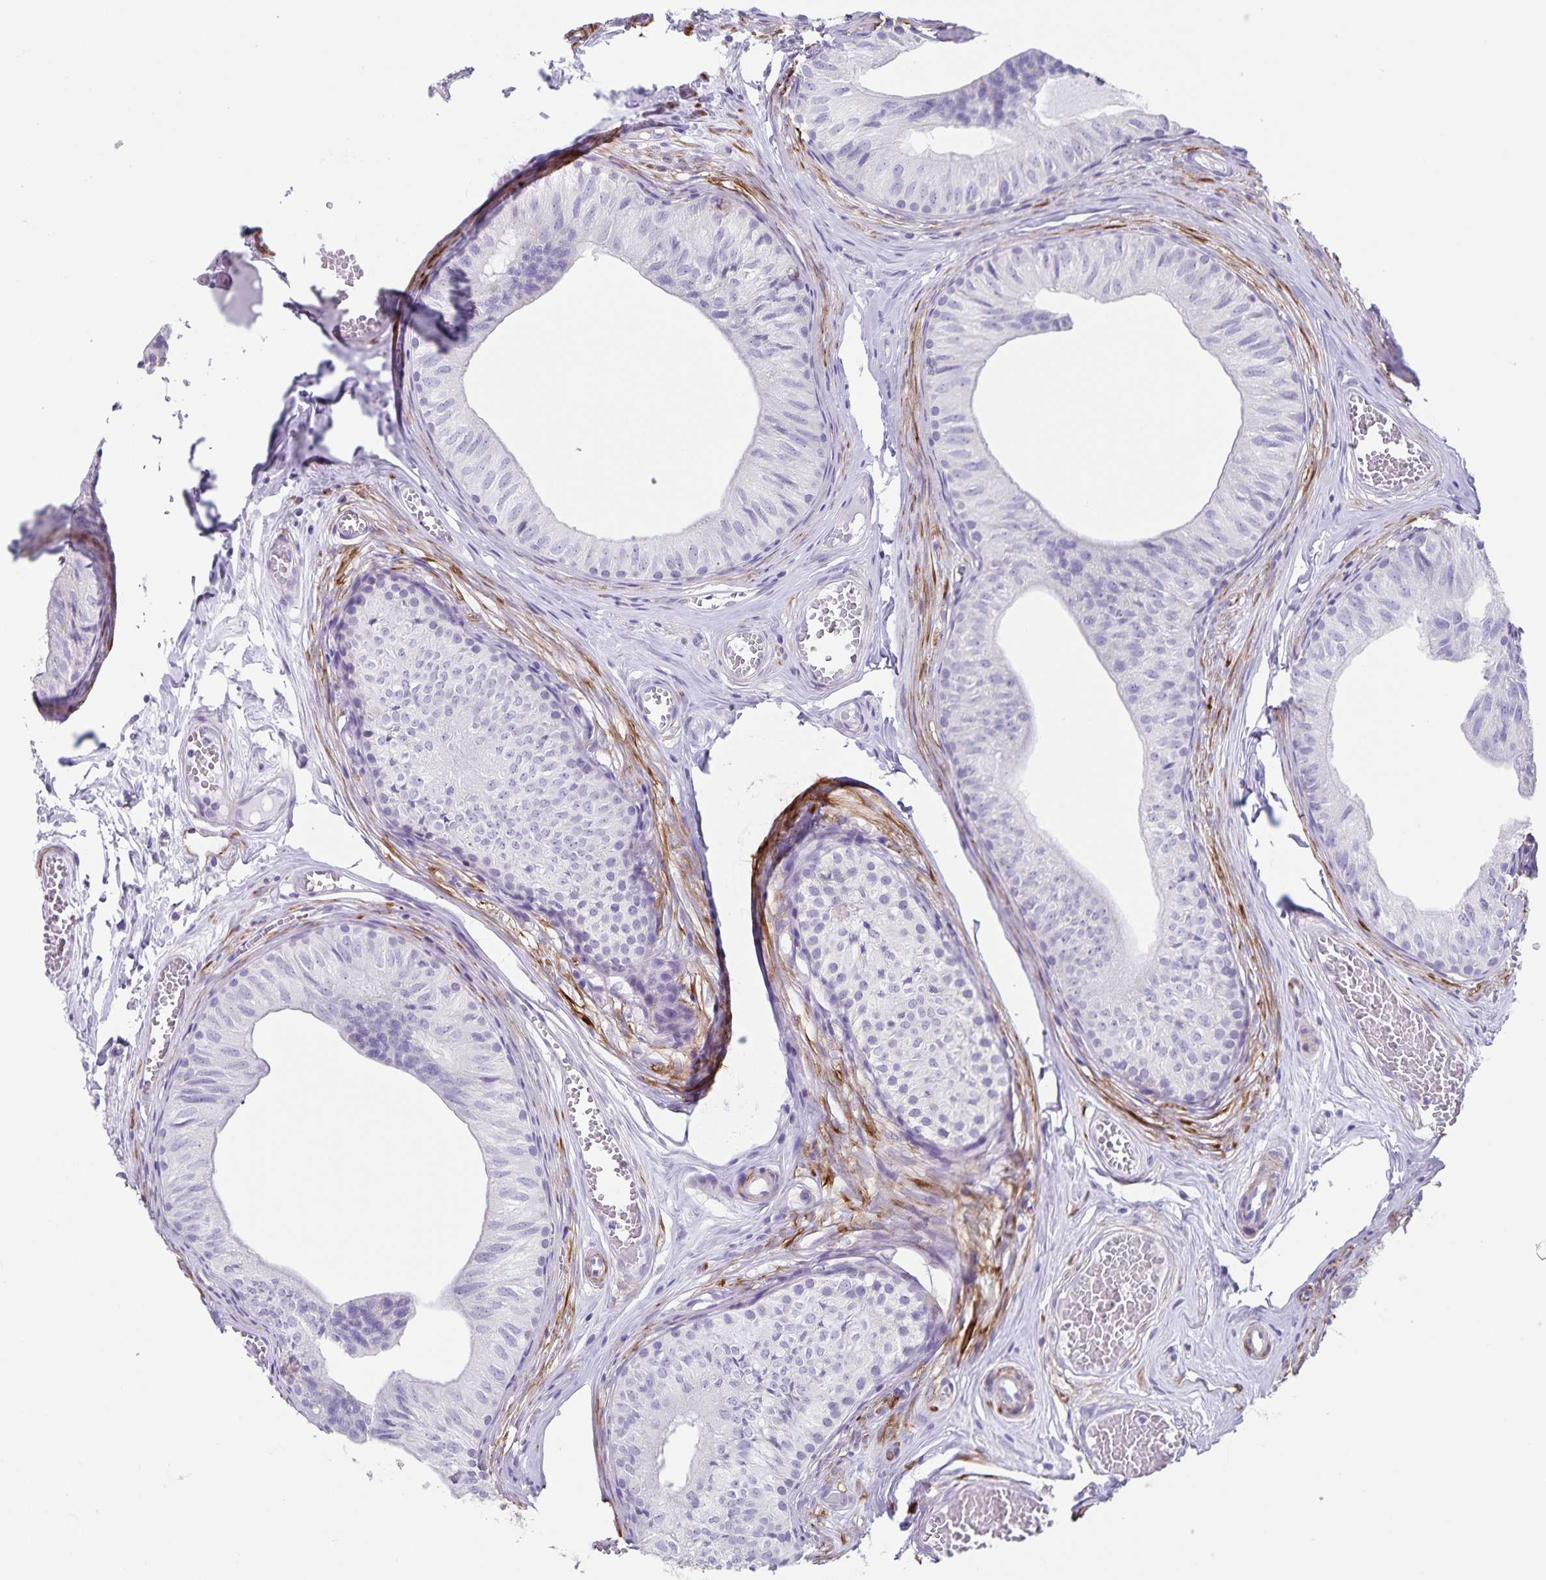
{"staining": {"intensity": "negative", "quantity": "none", "location": "none"}, "tissue": "epididymis", "cell_type": "Glandular cells", "image_type": "normal", "snomed": [{"axis": "morphology", "description": "Normal tissue, NOS"}, {"axis": "topography", "description": "Epididymis"}], "caption": "Protein analysis of unremarkable epididymis shows no significant positivity in glandular cells. The staining was performed using DAB (3,3'-diaminobenzidine) to visualize the protein expression in brown, while the nuclei were stained in blue with hematoxylin (Magnification: 20x).", "gene": "SYNM", "patient": {"sex": "male", "age": 25}}